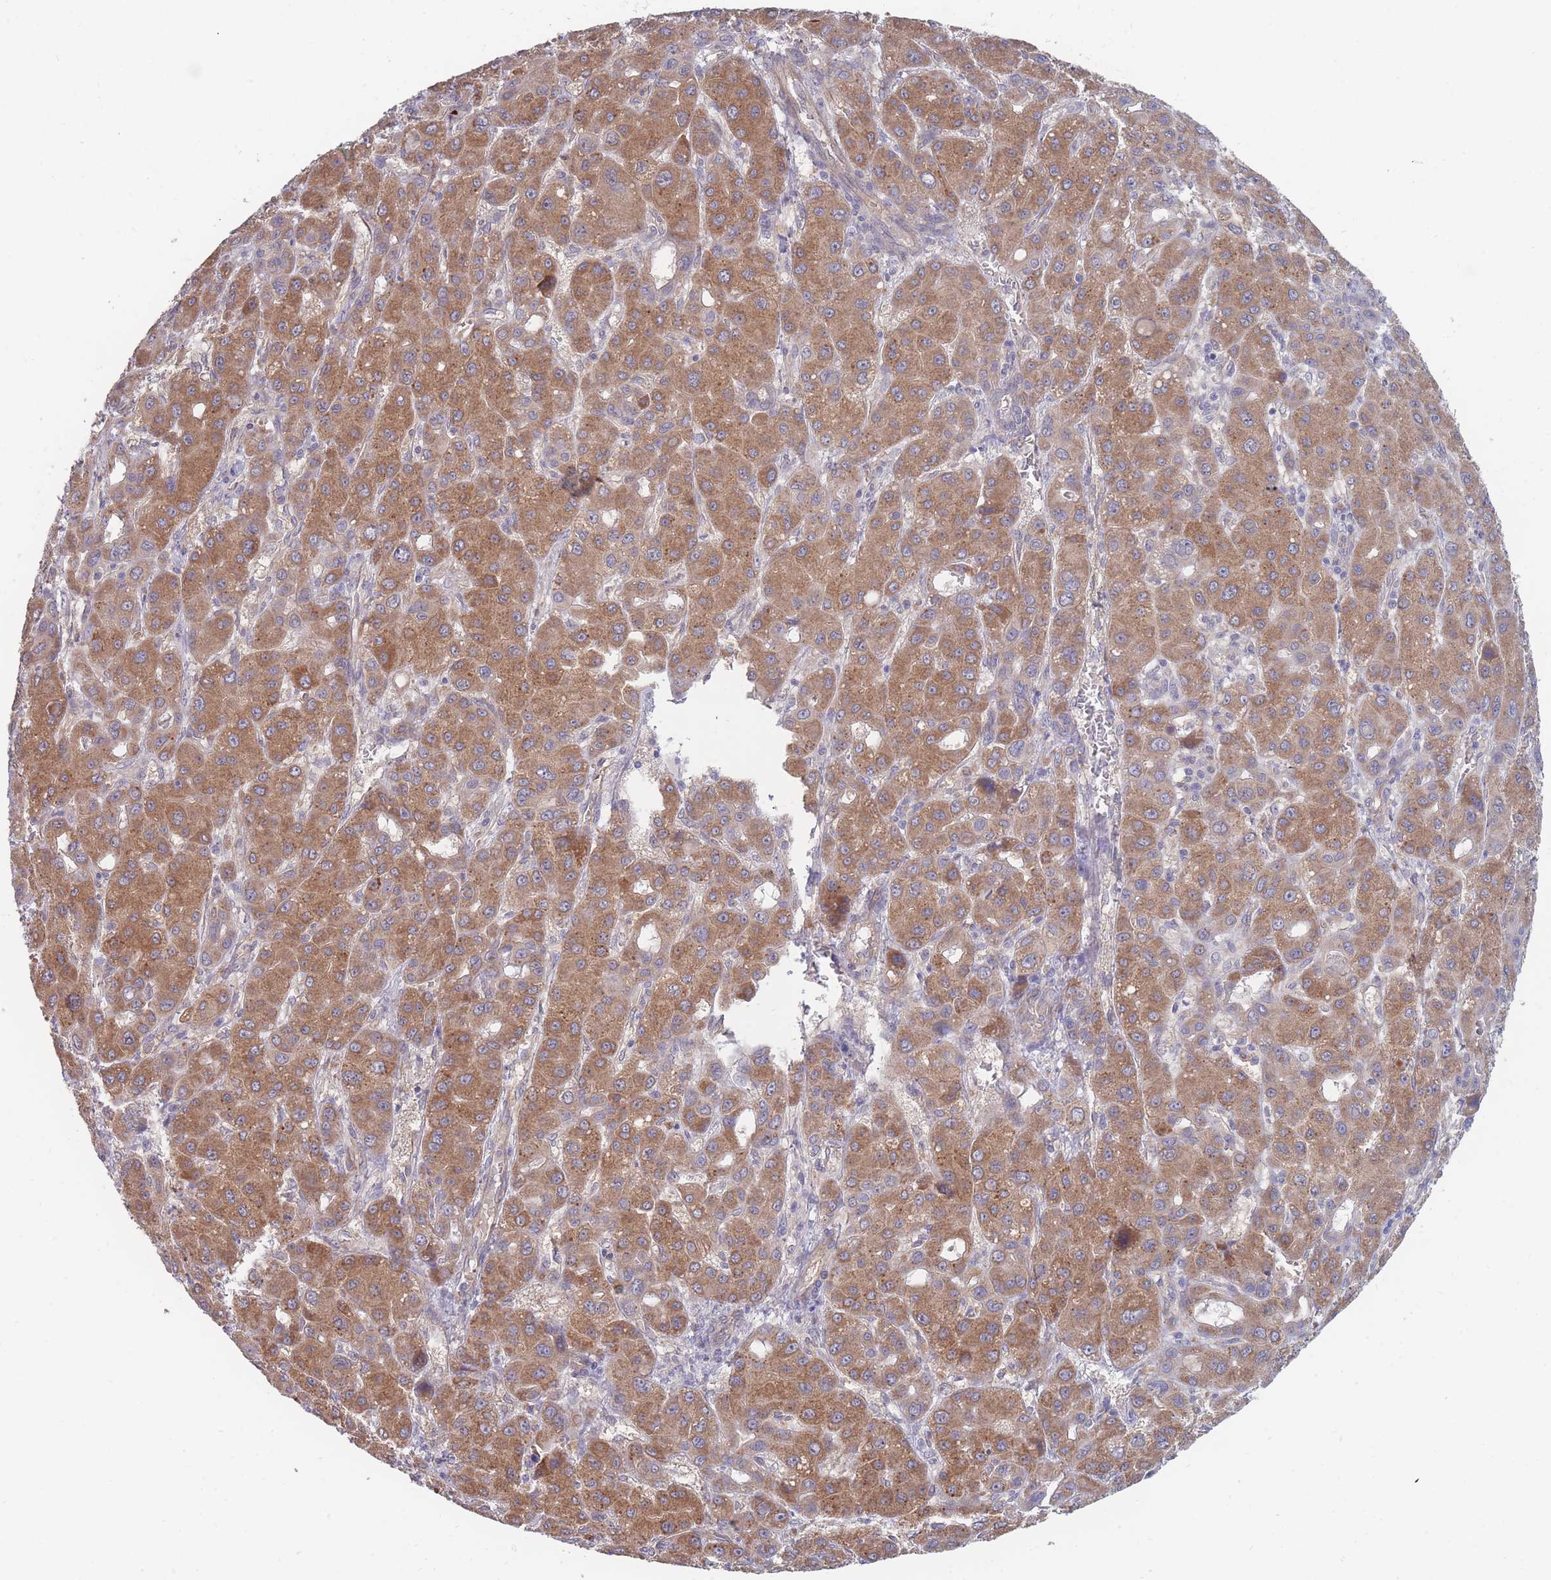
{"staining": {"intensity": "moderate", "quantity": ">75%", "location": "cytoplasmic/membranous"}, "tissue": "liver cancer", "cell_type": "Tumor cells", "image_type": "cancer", "snomed": [{"axis": "morphology", "description": "Carcinoma, Hepatocellular, NOS"}, {"axis": "topography", "description": "Liver"}], "caption": "Brown immunohistochemical staining in human liver hepatocellular carcinoma demonstrates moderate cytoplasmic/membranous staining in about >75% of tumor cells. Immunohistochemistry (ihc) stains the protein of interest in brown and the nuclei are stained blue.", "gene": "NUB1", "patient": {"sex": "male", "age": 55}}